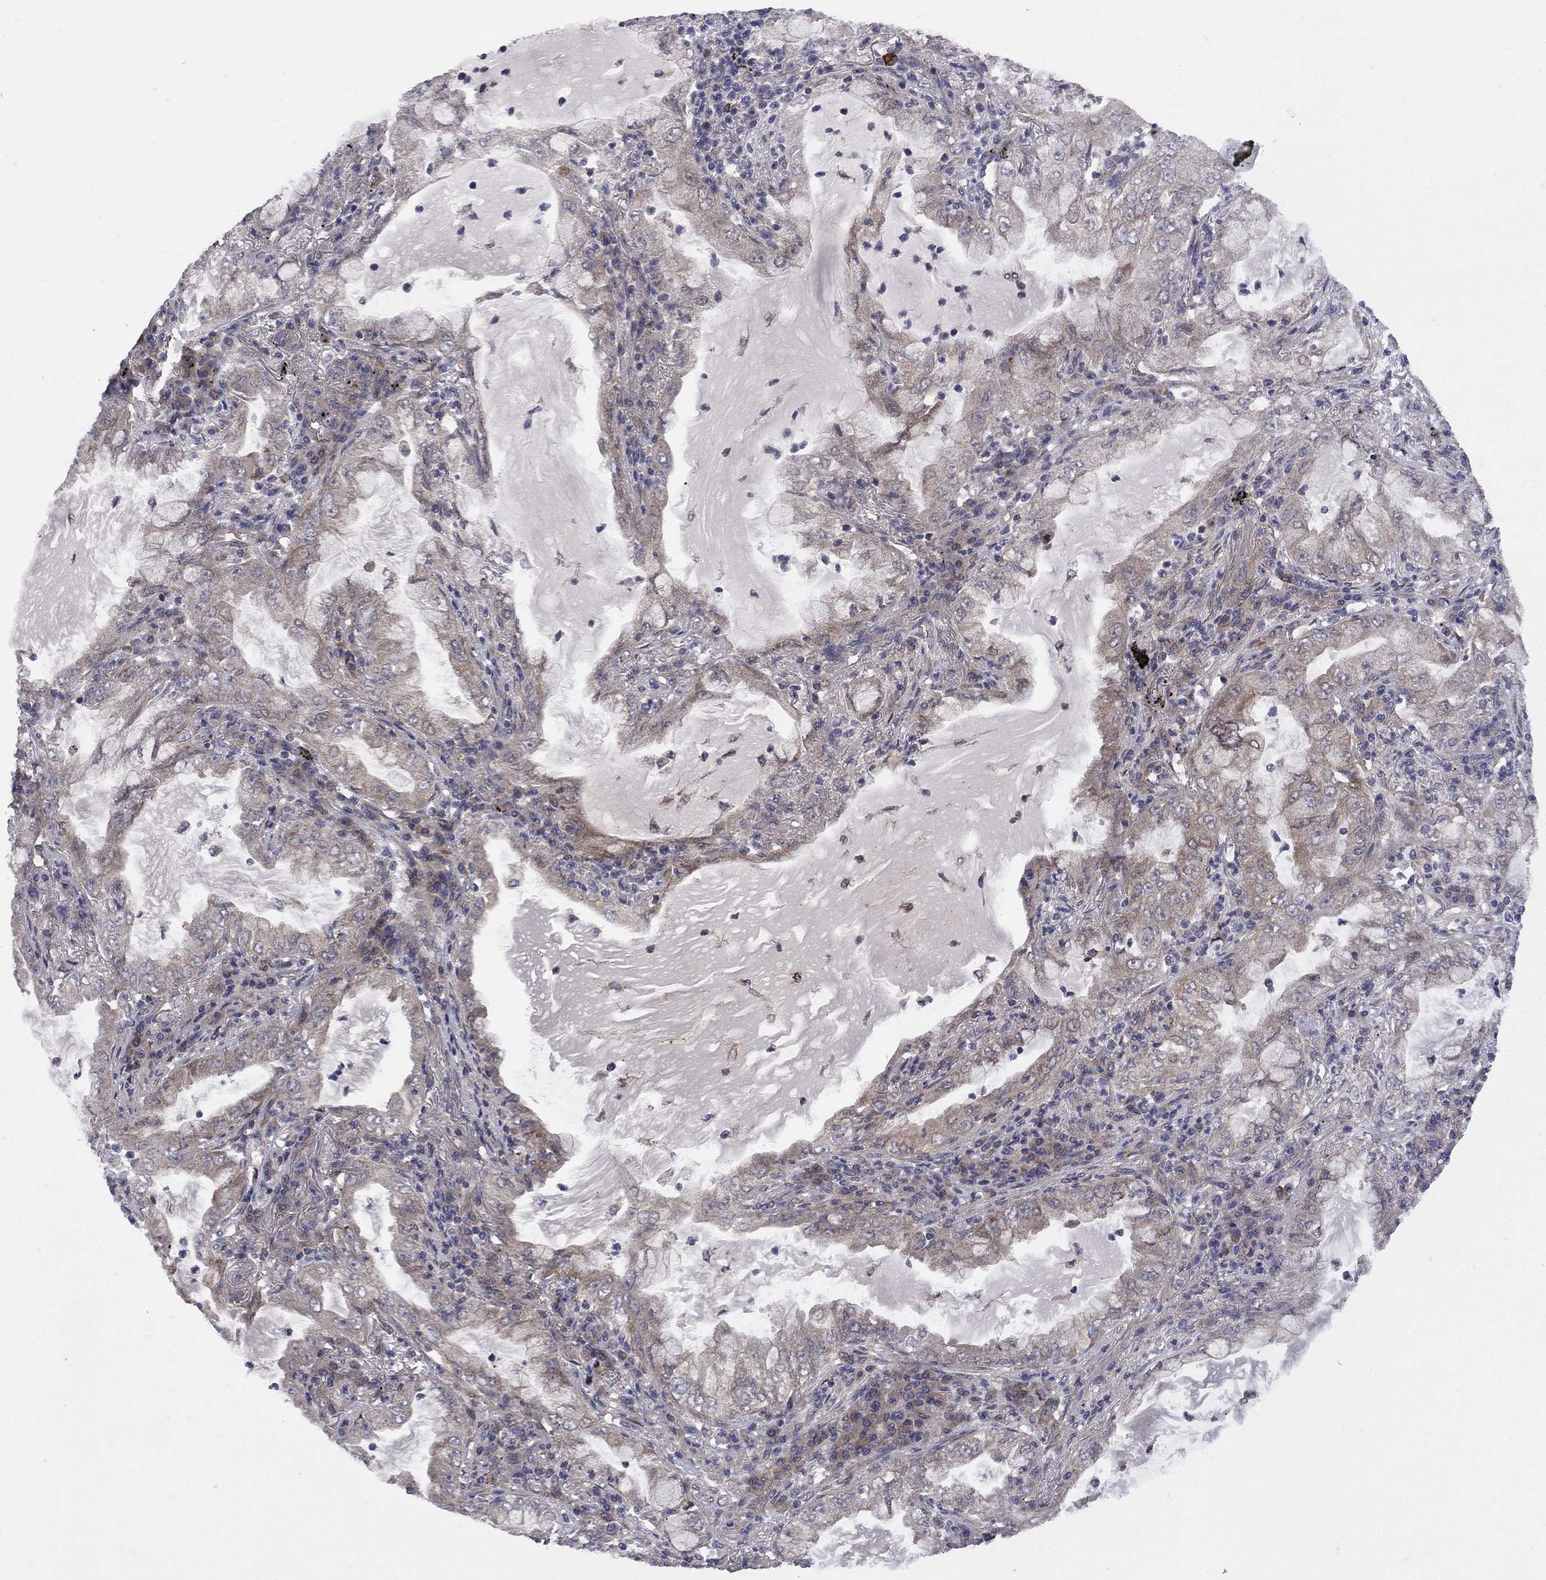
{"staining": {"intensity": "weak", "quantity": ">75%", "location": "cytoplasmic/membranous"}, "tissue": "lung cancer", "cell_type": "Tumor cells", "image_type": "cancer", "snomed": [{"axis": "morphology", "description": "Adenocarcinoma, NOS"}, {"axis": "topography", "description": "Lung"}], "caption": "Immunohistochemical staining of human lung adenocarcinoma shows low levels of weak cytoplasmic/membranous protein expression in approximately >75% of tumor cells.", "gene": "CNOT11", "patient": {"sex": "female", "age": 73}}